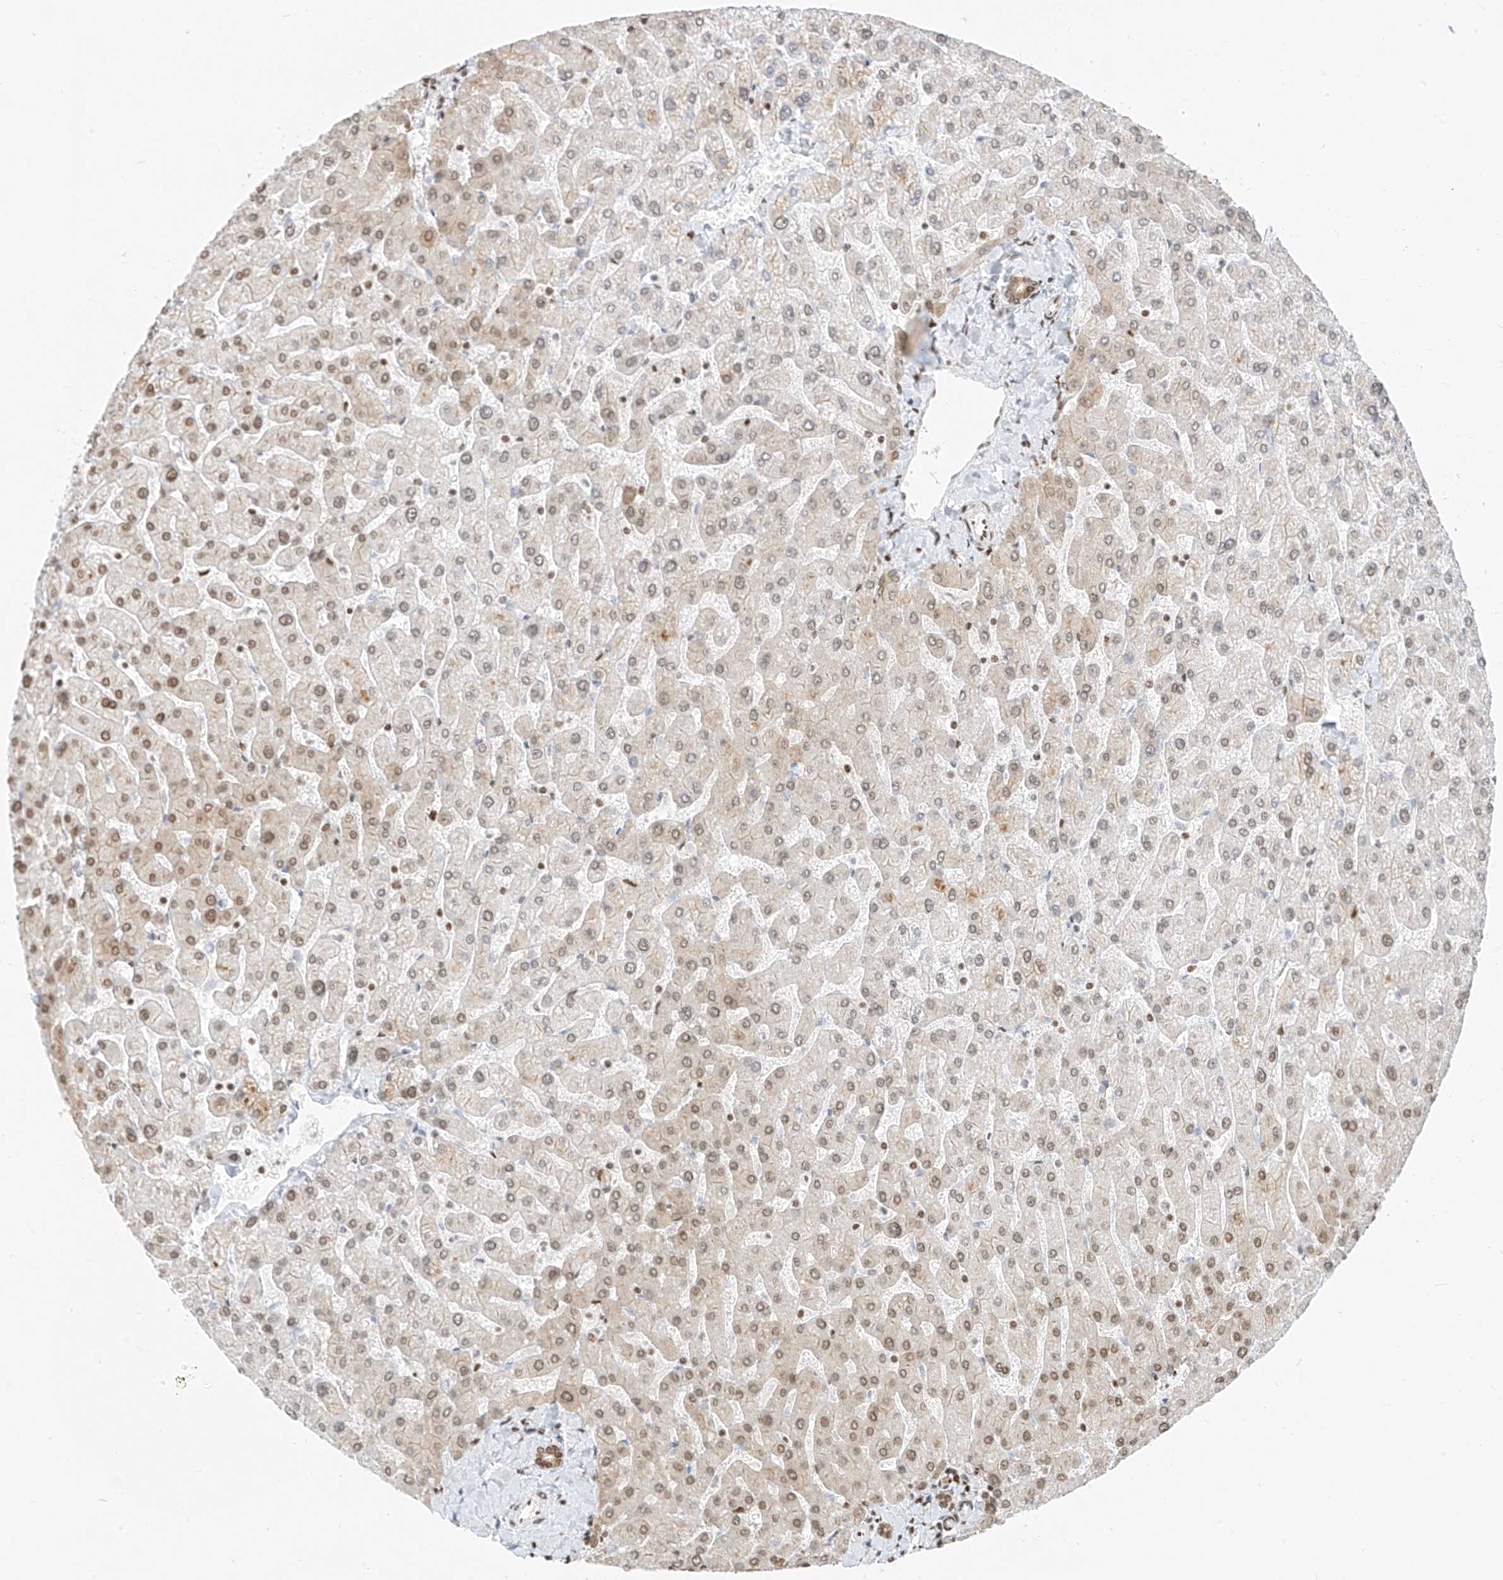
{"staining": {"intensity": "moderate", "quantity": ">75%", "location": "nuclear"}, "tissue": "liver", "cell_type": "Cholangiocytes", "image_type": "normal", "snomed": [{"axis": "morphology", "description": "Normal tissue, NOS"}, {"axis": "topography", "description": "Liver"}], "caption": "A brown stain highlights moderate nuclear staining of a protein in cholangiocytes of benign human liver.", "gene": "SMARCA2", "patient": {"sex": "male", "age": 55}}